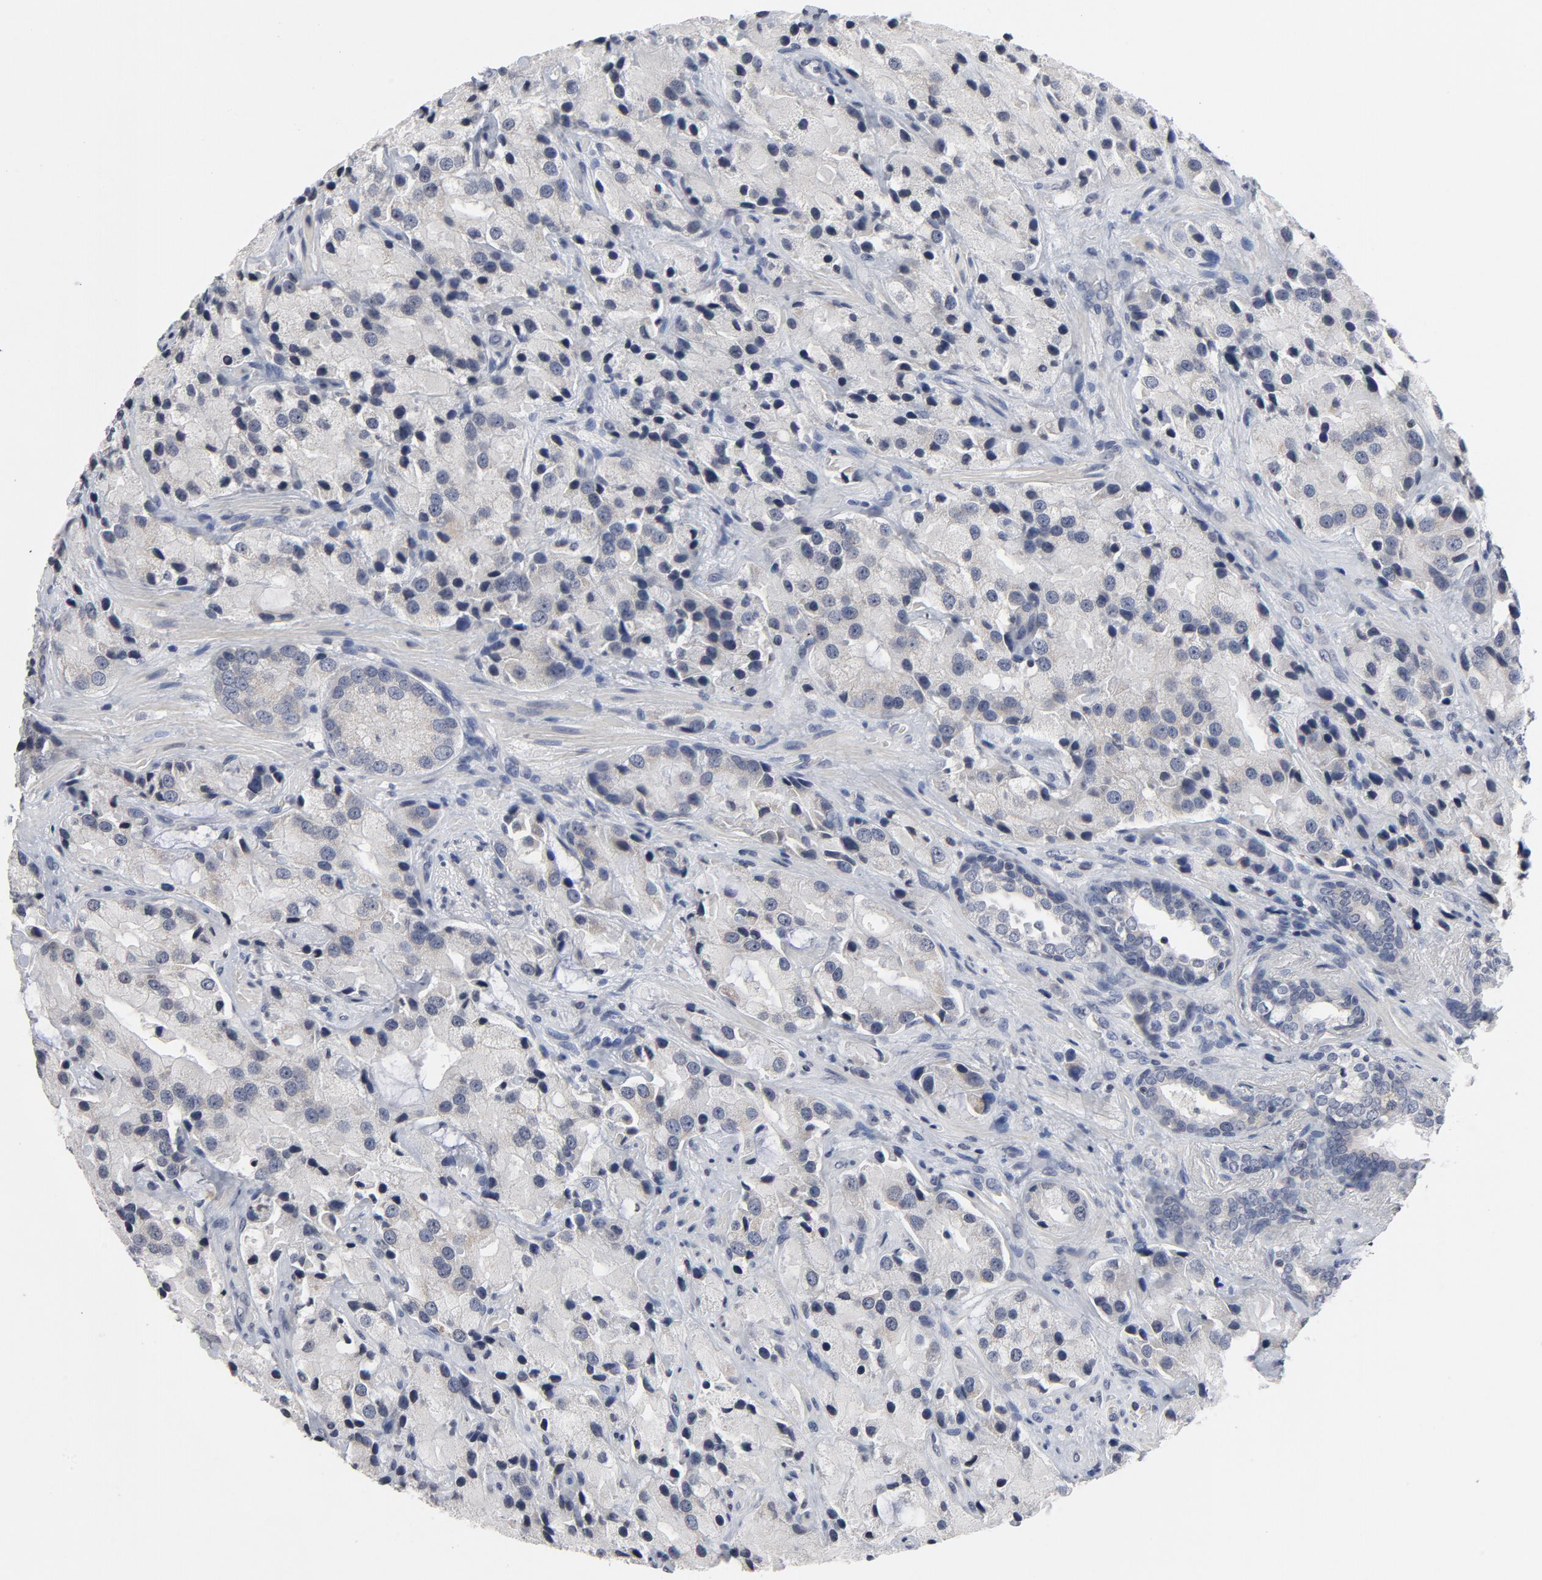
{"staining": {"intensity": "negative", "quantity": "none", "location": "none"}, "tissue": "prostate cancer", "cell_type": "Tumor cells", "image_type": "cancer", "snomed": [{"axis": "morphology", "description": "Adenocarcinoma, High grade"}, {"axis": "topography", "description": "Prostate"}], "caption": "Human prostate cancer (adenocarcinoma (high-grade)) stained for a protein using immunohistochemistry displays no expression in tumor cells.", "gene": "TCL1A", "patient": {"sex": "male", "age": 70}}